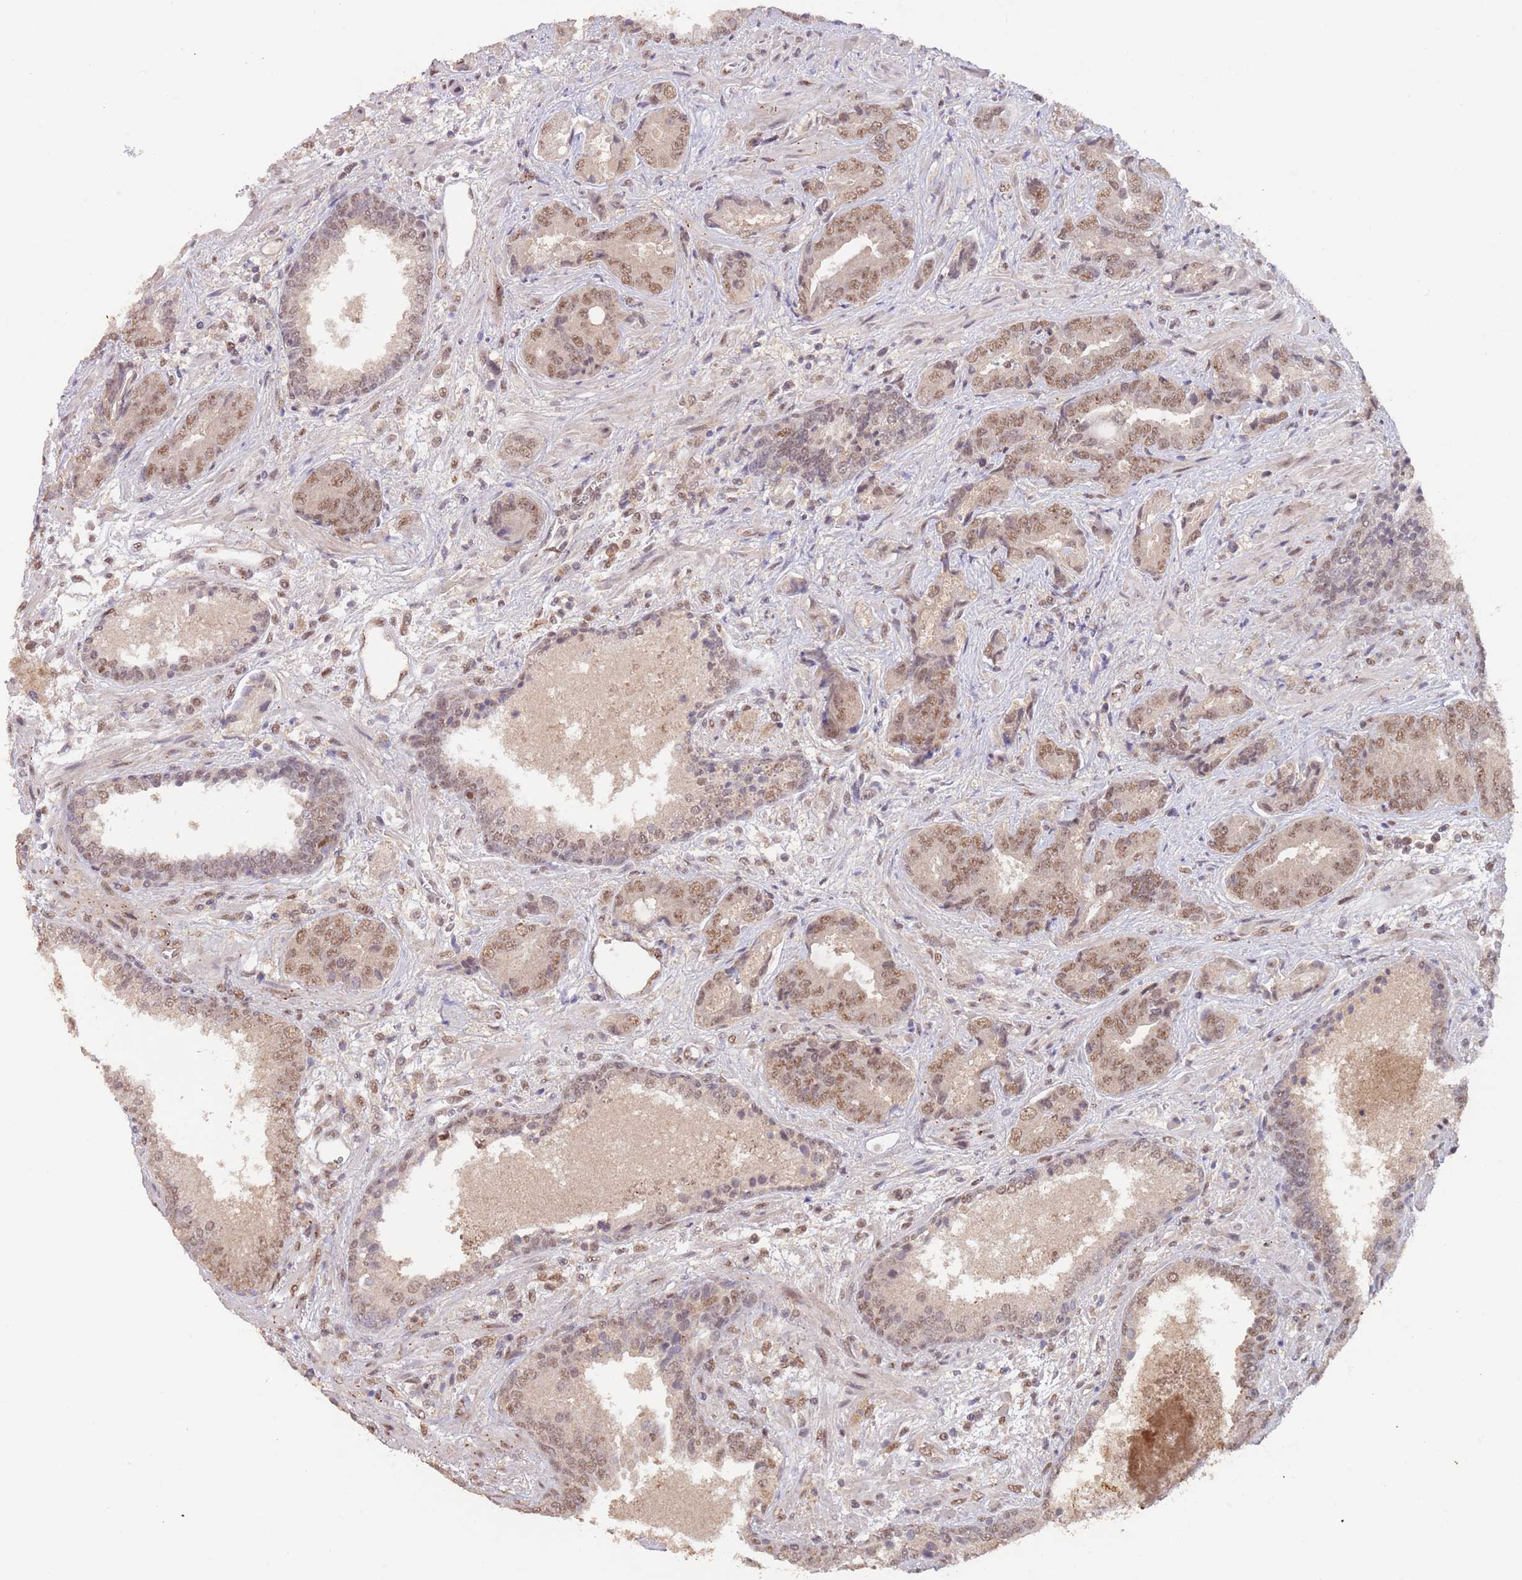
{"staining": {"intensity": "moderate", "quantity": ">75%", "location": "nuclear"}, "tissue": "prostate cancer", "cell_type": "Tumor cells", "image_type": "cancer", "snomed": [{"axis": "morphology", "description": "Adenocarcinoma, High grade"}, {"axis": "topography", "description": "Prostate"}], "caption": "Moderate nuclear expression is present in about >75% of tumor cells in prostate cancer (high-grade adenocarcinoma). Using DAB (3,3'-diaminobenzidine) (brown) and hematoxylin (blue) stains, captured at high magnification using brightfield microscopy.", "gene": "RFXANK", "patient": {"sex": "male", "age": 71}}